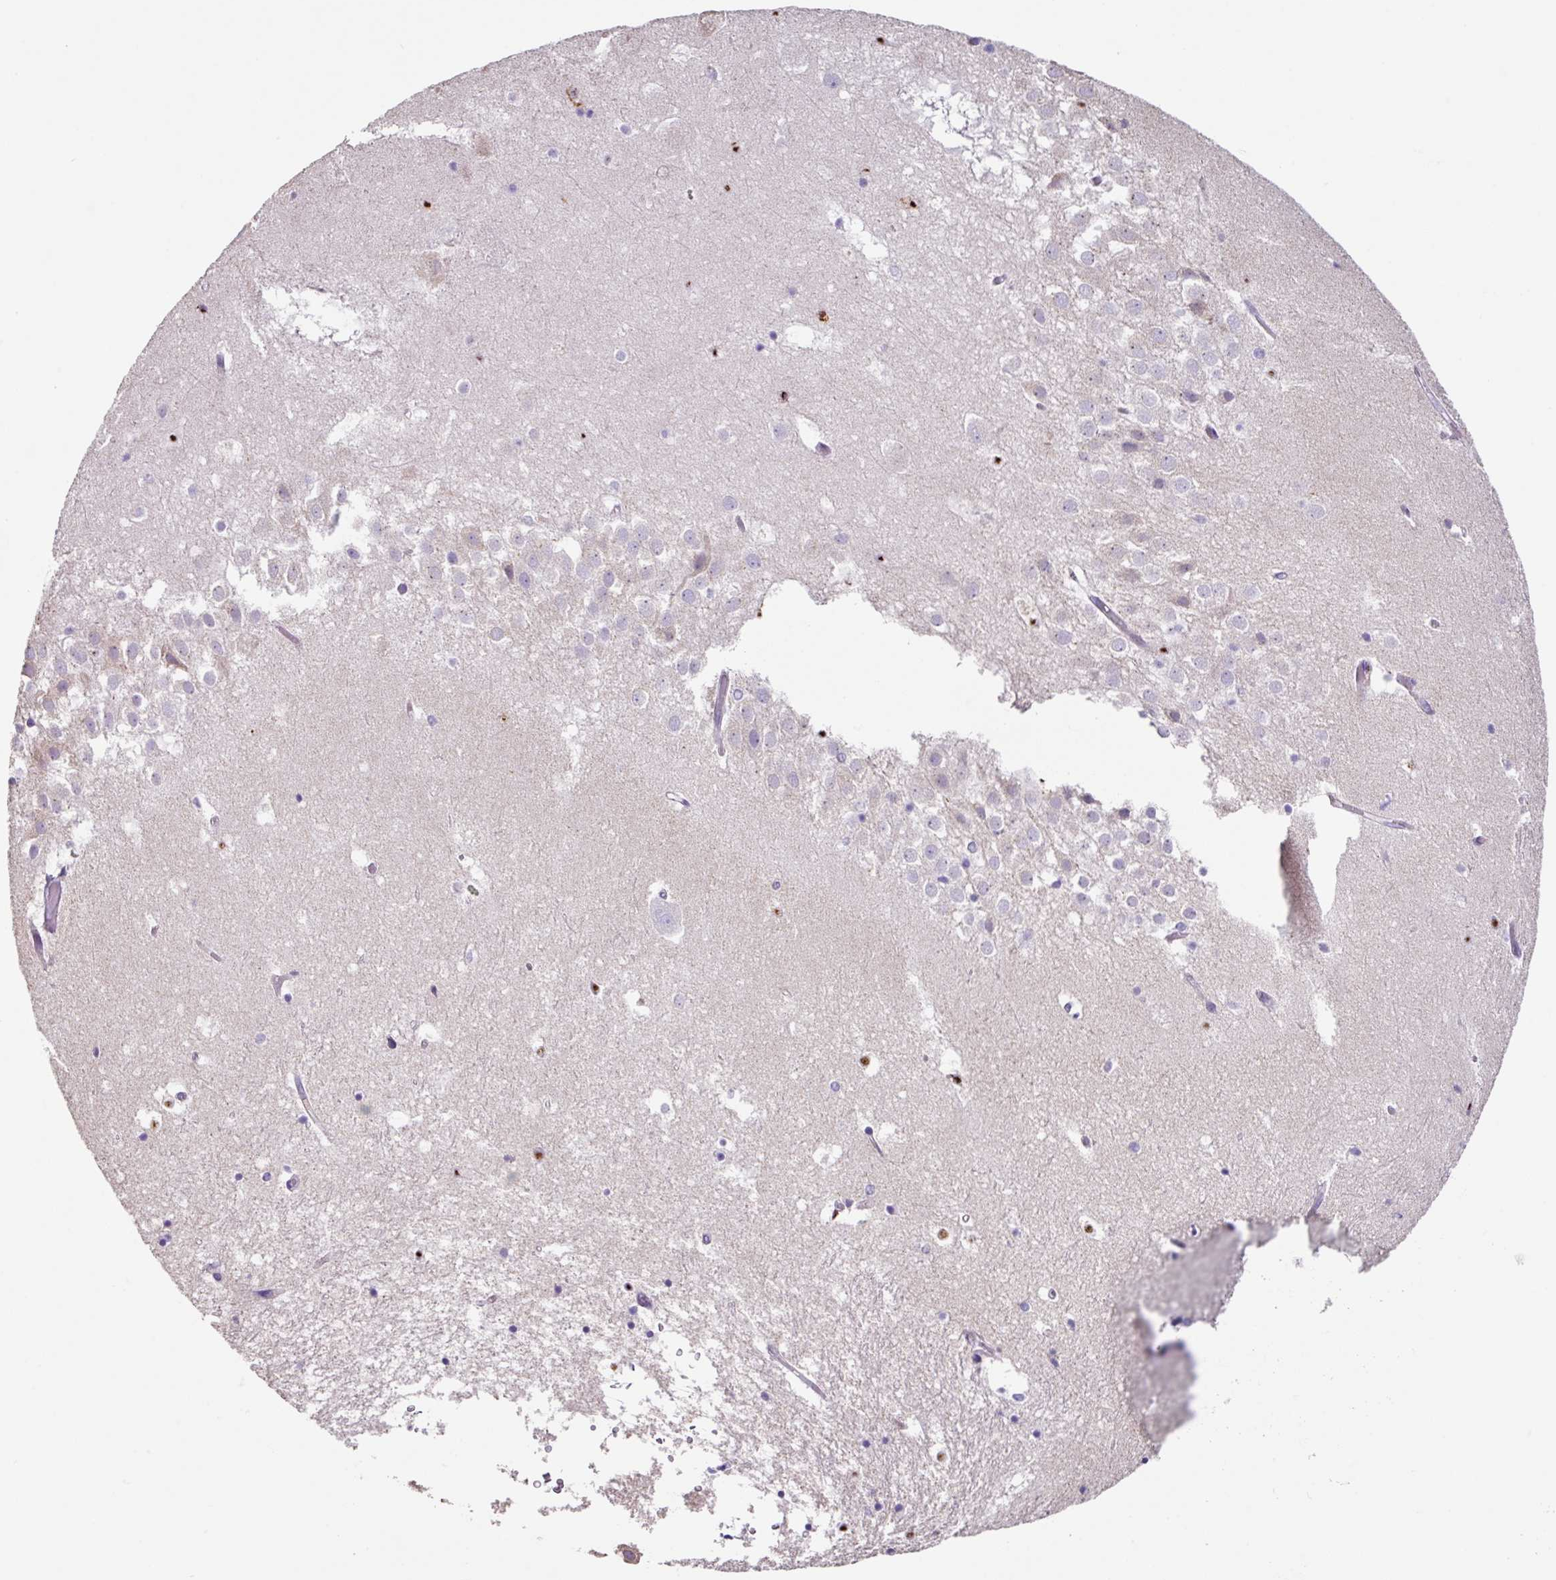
{"staining": {"intensity": "negative", "quantity": "none", "location": "none"}, "tissue": "hippocampus", "cell_type": "Glial cells", "image_type": "normal", "snomed": [{"axis": "morphology", "description": "Normal tissue, NOS"}, {"axis": "topography", "description": "Hippocampus"}], "caption": "Glial cells show no significant expression in normal hippocampus. Nuclei are stained in blue.", "gene": "ZG16", "patient": {"sex": "female", "age": 52}}